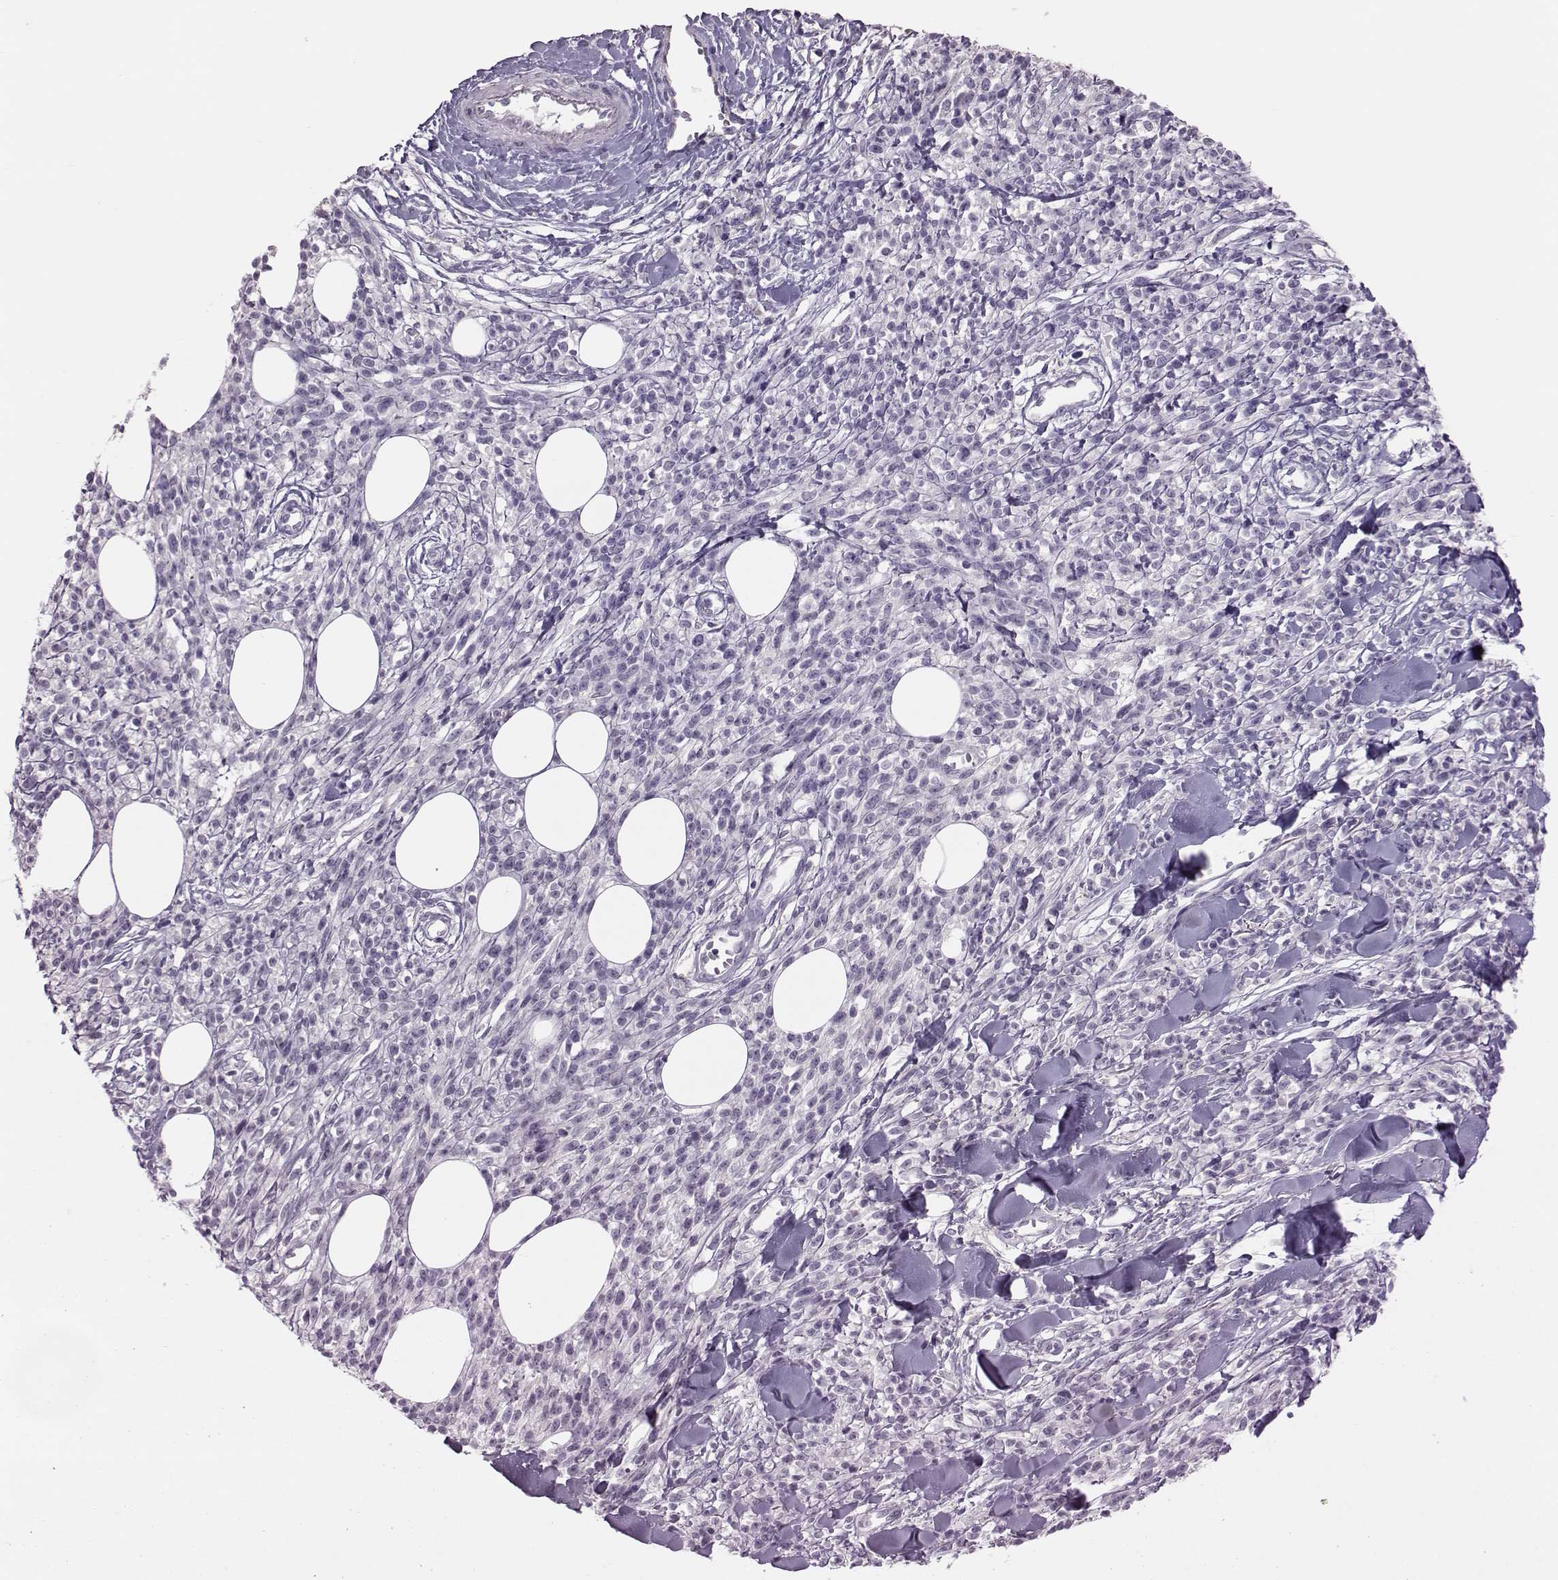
{"staining": {"intensity": "negative", "quantity": "none", "location": "none"}, "tissue": "melanoma", "cell_type": "Tumor cells", "image_type": "cancer", "snomed": [{"axis": "morphology", "description": "Malignant melanoma, NOS"}, {"axis": "topography", "description": "Skin"}, {"axis": "topography", "description": "Skin of trunk"}], "caption": "DAB (3,3'-diaminobenzidine) immunohistochemical staining of human malignant melanoma shows no significant expression in tumor cells.", "gene": "DNAAF1", "patient": {"sex": "male", "age": 74}}